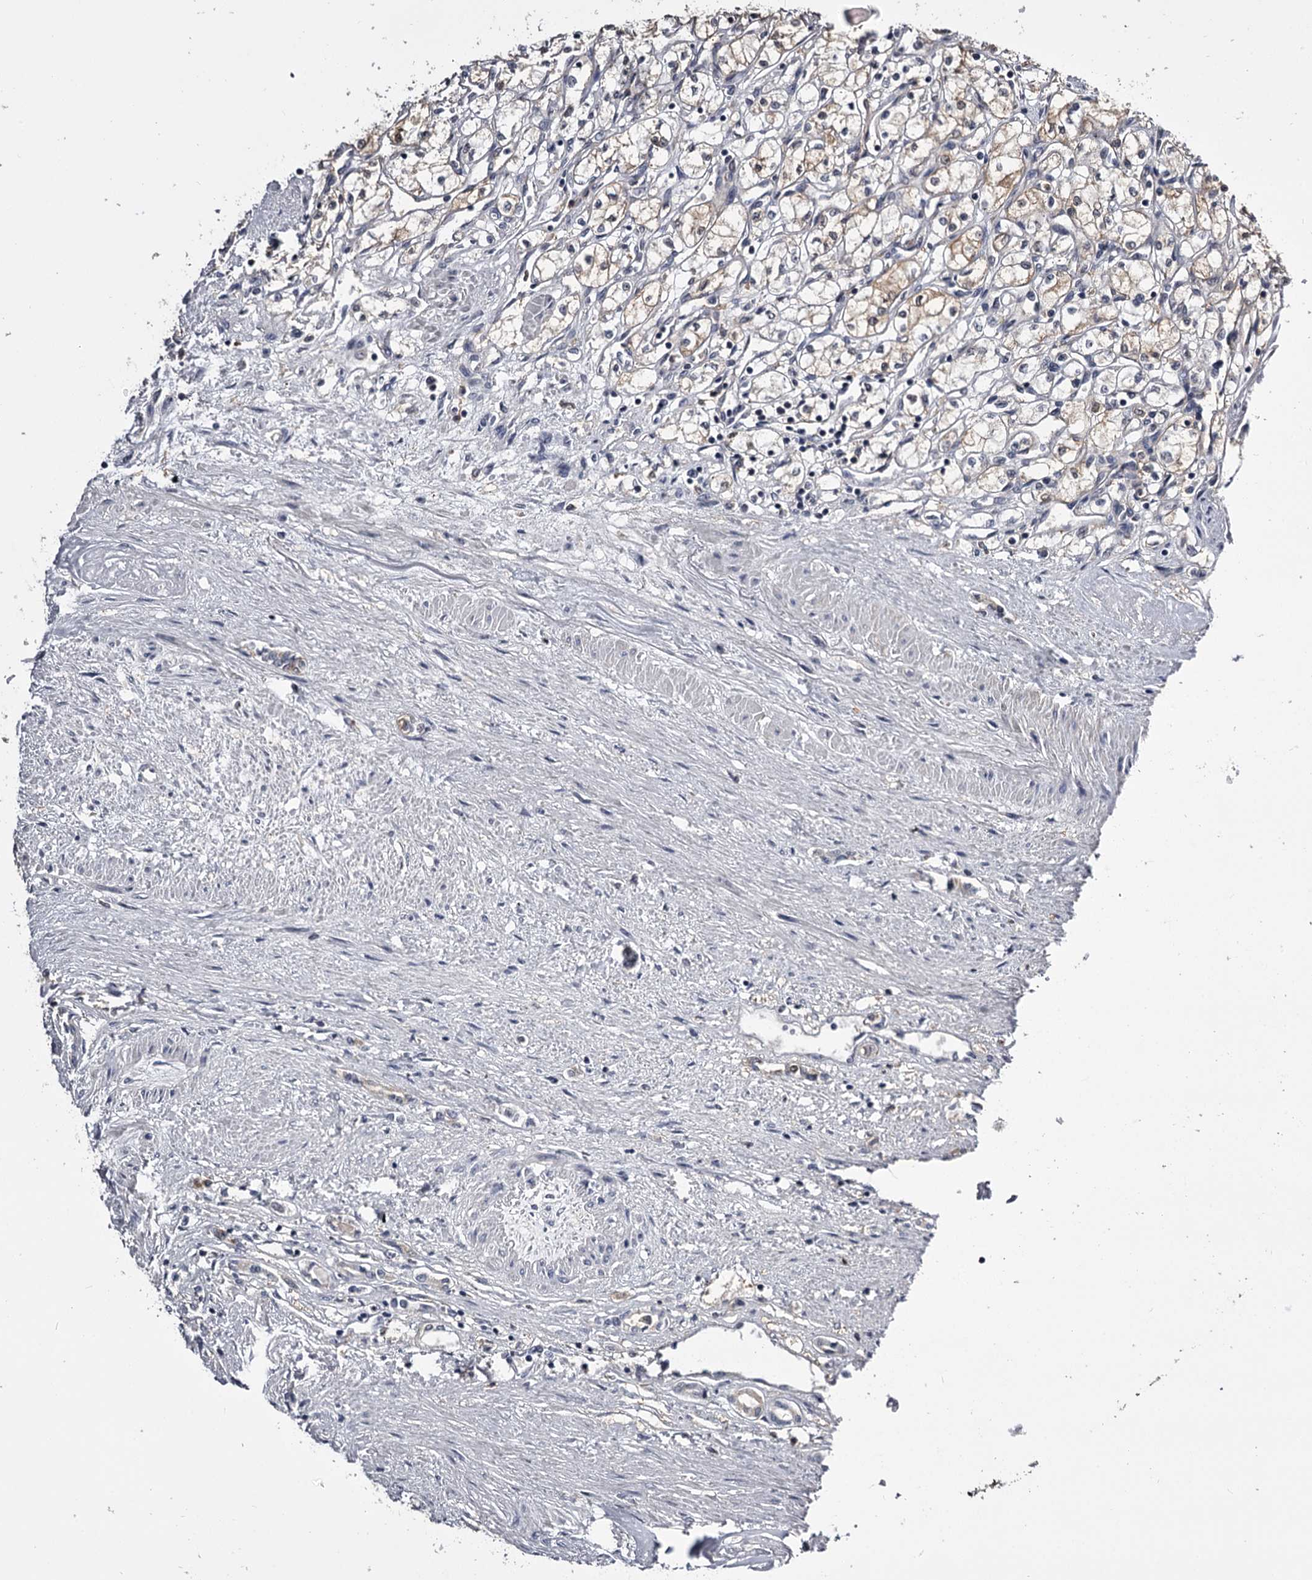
{"staining": {"intensity": "weak", "quantity": "25%-75%", "location": "cytoplasmic/membranous"}, "tissue": "renal cancer", "cell_type": "Tumor cells", "image_type": "cancer", "snomed": [{"axis": "morphology", "description": "Adenocarcinoma, NOS"}, {"axis": "topography", "description": "Kidney"}], "caption": "Renal cancer (adenocarcinoma) stained for a protein (brown) reveals weak cytoplasmic/membranous positive staining in approximately 25%-75% of tumor cells.", "gene": "GSTO1", "patient": {"sex": "male", "age": 59}}